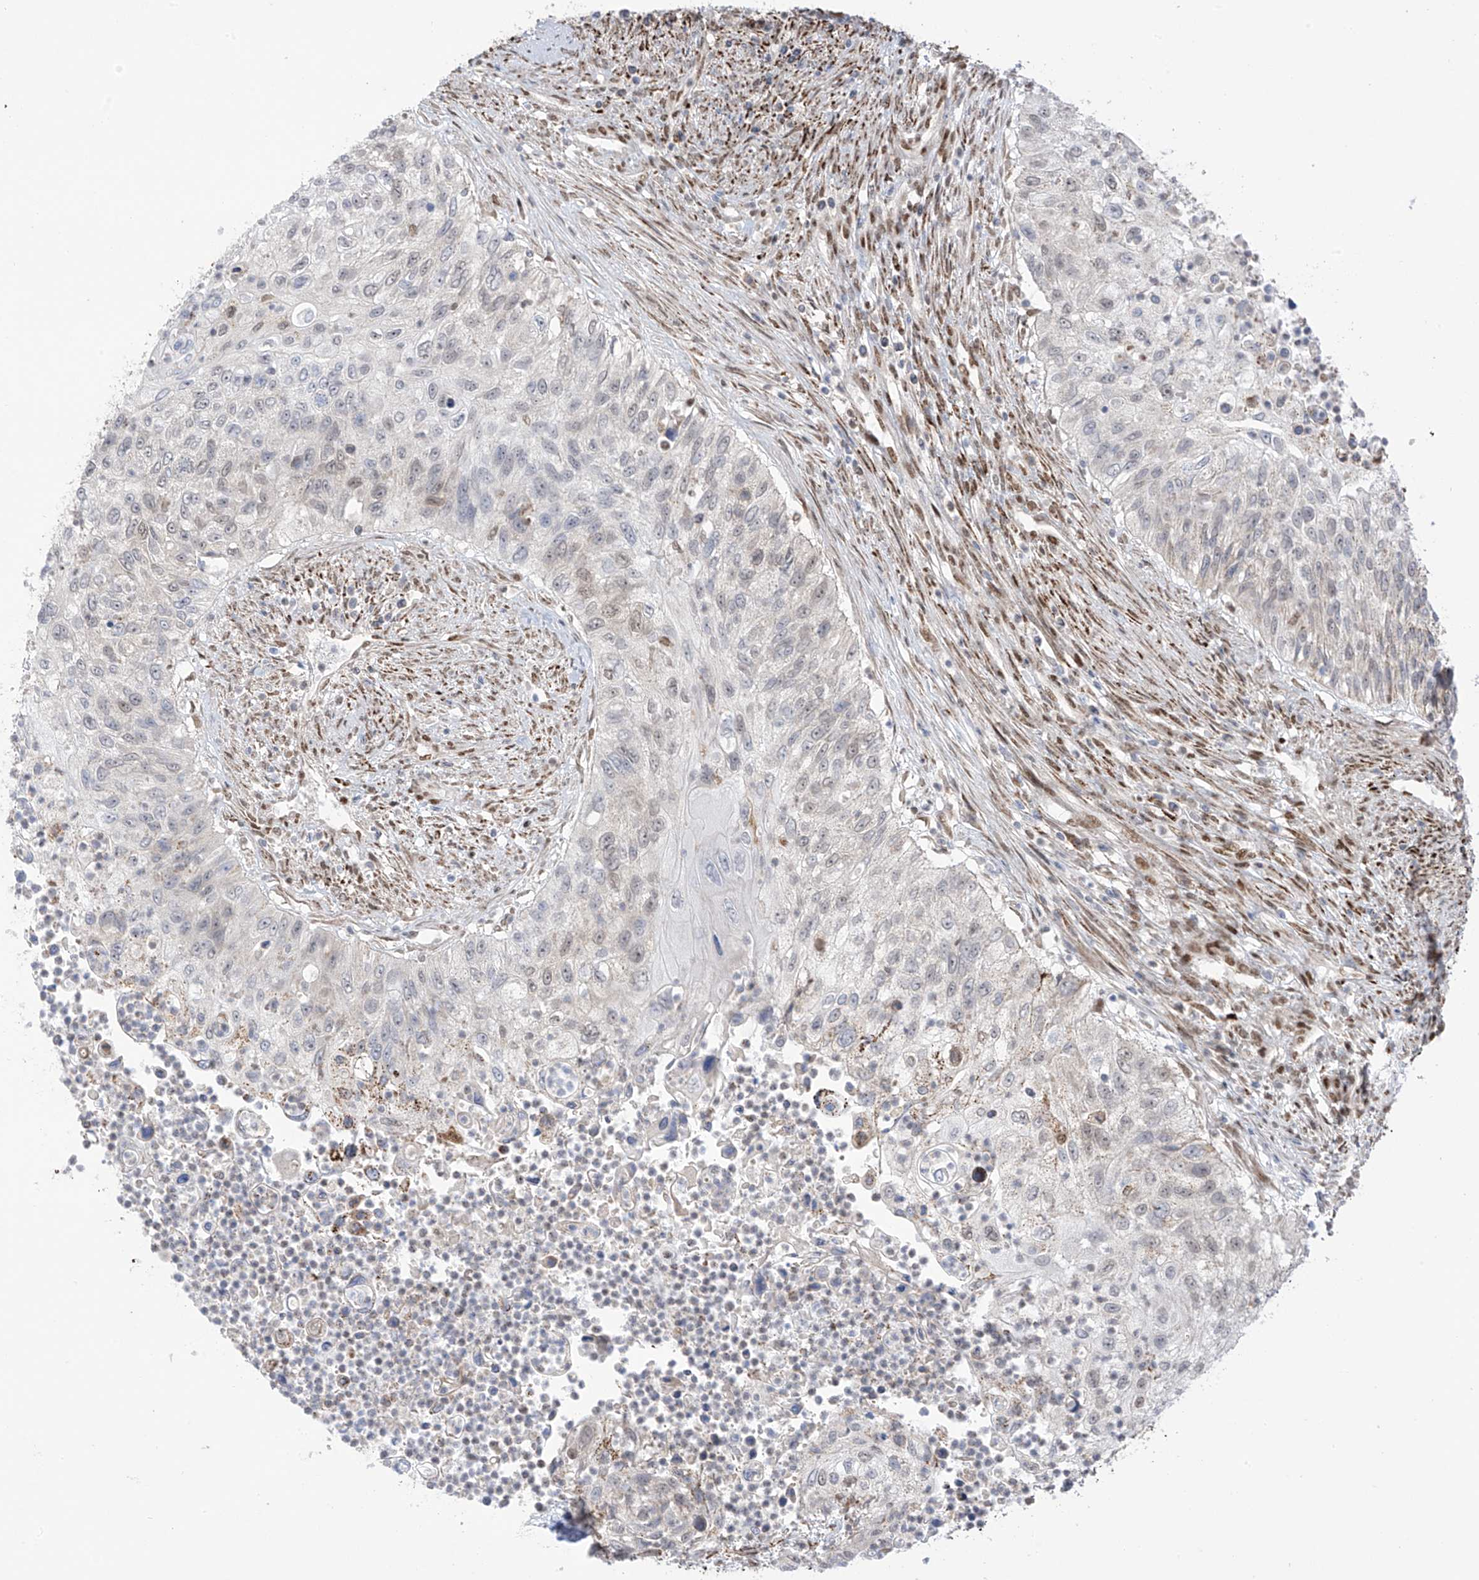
{"staining": {"intensity": "negative", "quantity": "none", "location": "none"}, "tissue": "urothelial cancer", "cell_type": "Tumor cells", "image_type": "cancer", "snomed": [{"axis": "morphology", "description": "Urothelial carcinoma, High grade"}, {"axis": "topography", "description": "Urinary bladder"}], "caption": "IHC of urothelial carcinoma (high-grade) exhibits no positivity in tumor cells.", "gene": "PM20D2", "patient": {"sex": "female", "age": 60}}